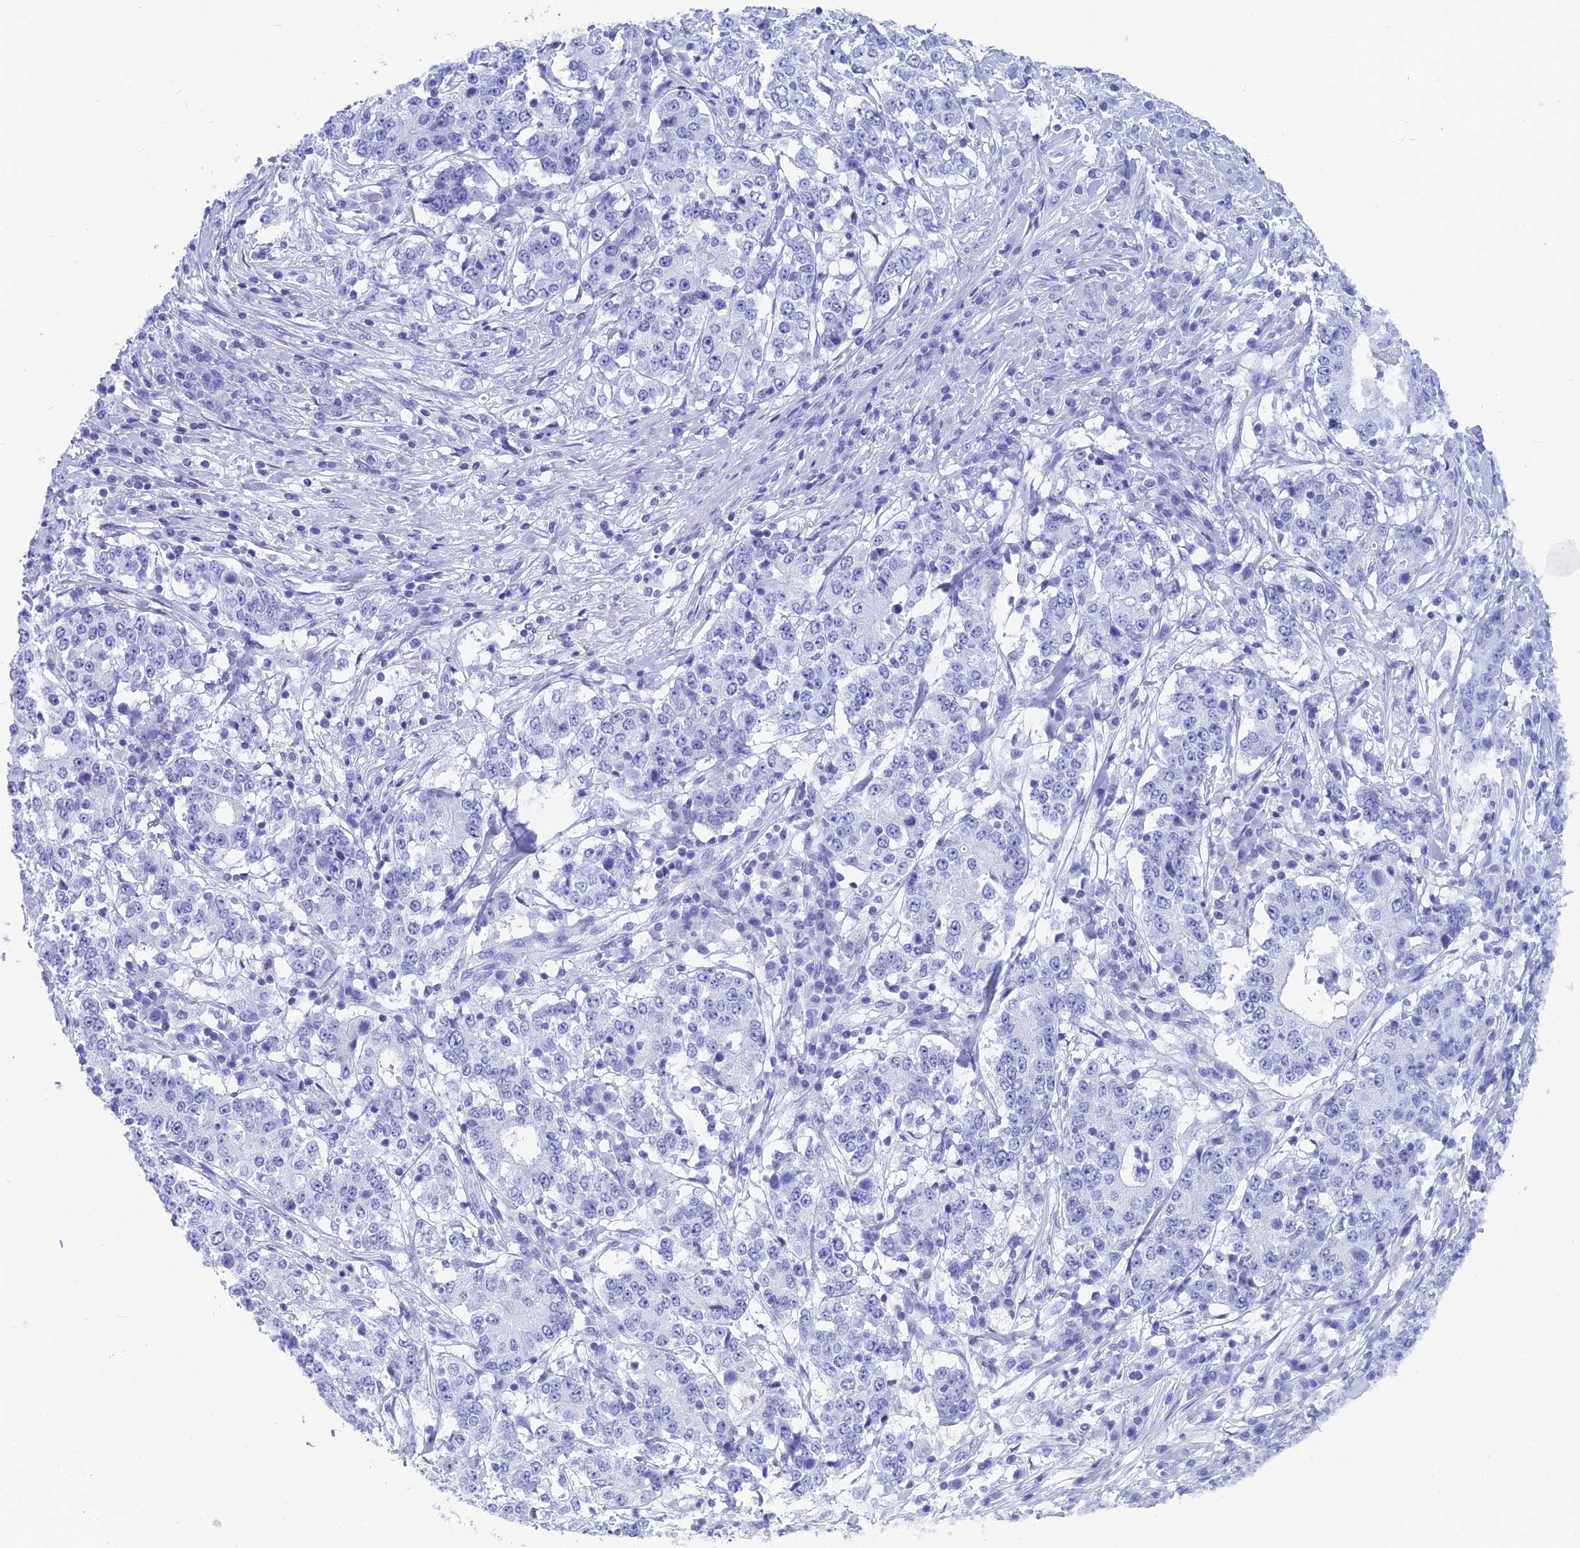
{"staining": {"intensity": "negative", "quantity": "none", "location": "none"}, "tissue": "stomach cancer", "cell_type": "Tumor cells", "image_type": "cancer", "snomed": [{"axis": "morphology", "description": "Adenocarcinoma, NOS"}, {"axis": "topography", "description": "Stomach"}], "caption": "Human stomach adenocarcinoma stained for a protein using immunohistochemistry (IHC) demonstrates no expression in tumor cells.", "gene": "CAPS", "patient": {"sex": "male", "age": 59}}